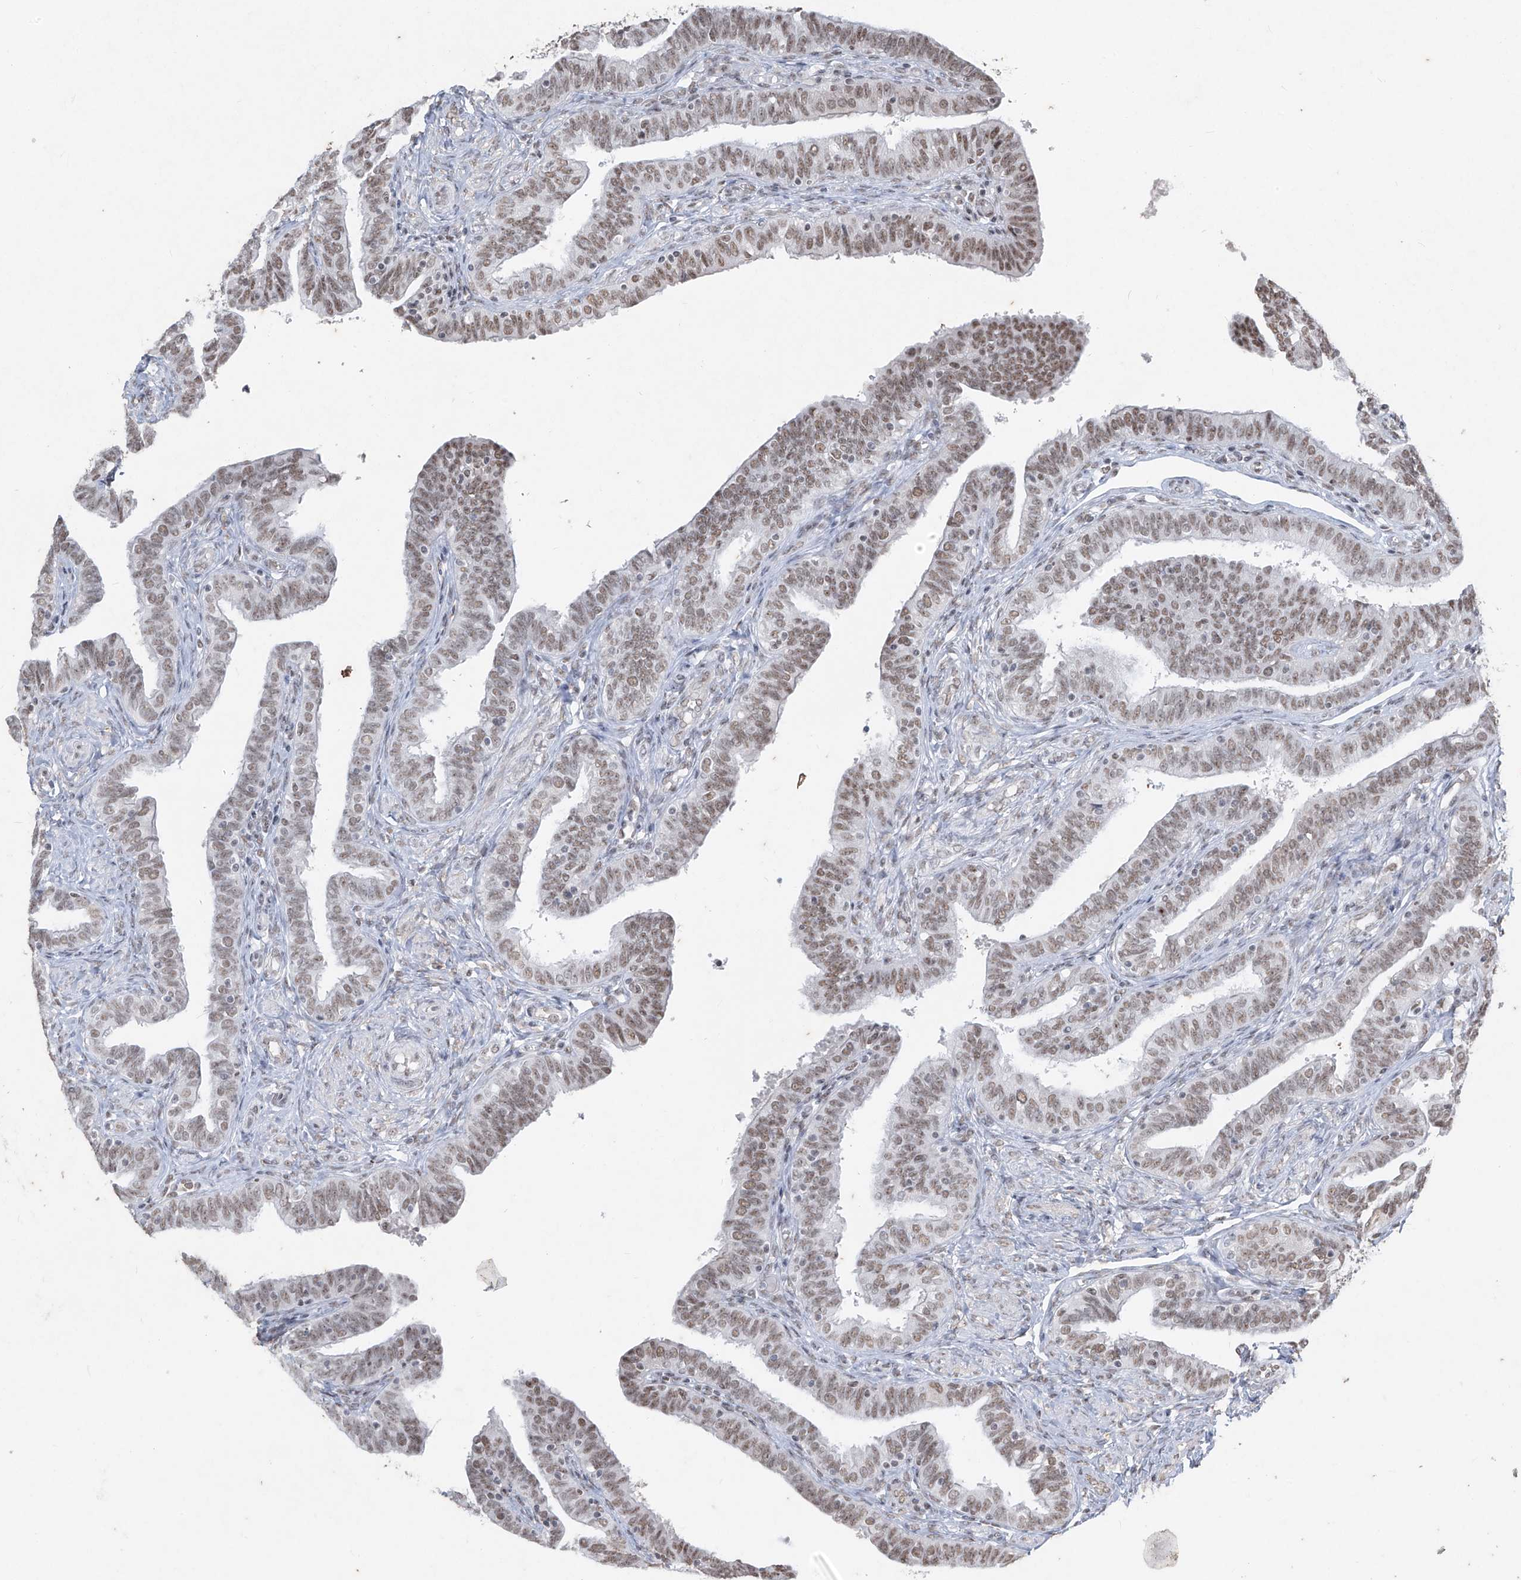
{"staining": {"intensity": "moderate", "quantity": ">75%", "location": "nuclear"}, "tissue": "fallopian tube", "cell_type": "Glandular cells", "image_type": "normal", "snomed": [{"axis": "morphology", "description": "Normal tissue, NOS"}, {"axis": "topography", "description": "Fallopian tube"}], "caption": "Immunohistochemical staining of unremarkable fallopian tube reveals >75% levels of moderate nuclear protein staining in about >75% of glandular cells. The protein of interest is stained brown, and the nuclei are stained in blue (DAB IHC with brightfield microscopy, high magnification).", "gene": "TFEC", "patient": {"sex": "female", "age": 39}}